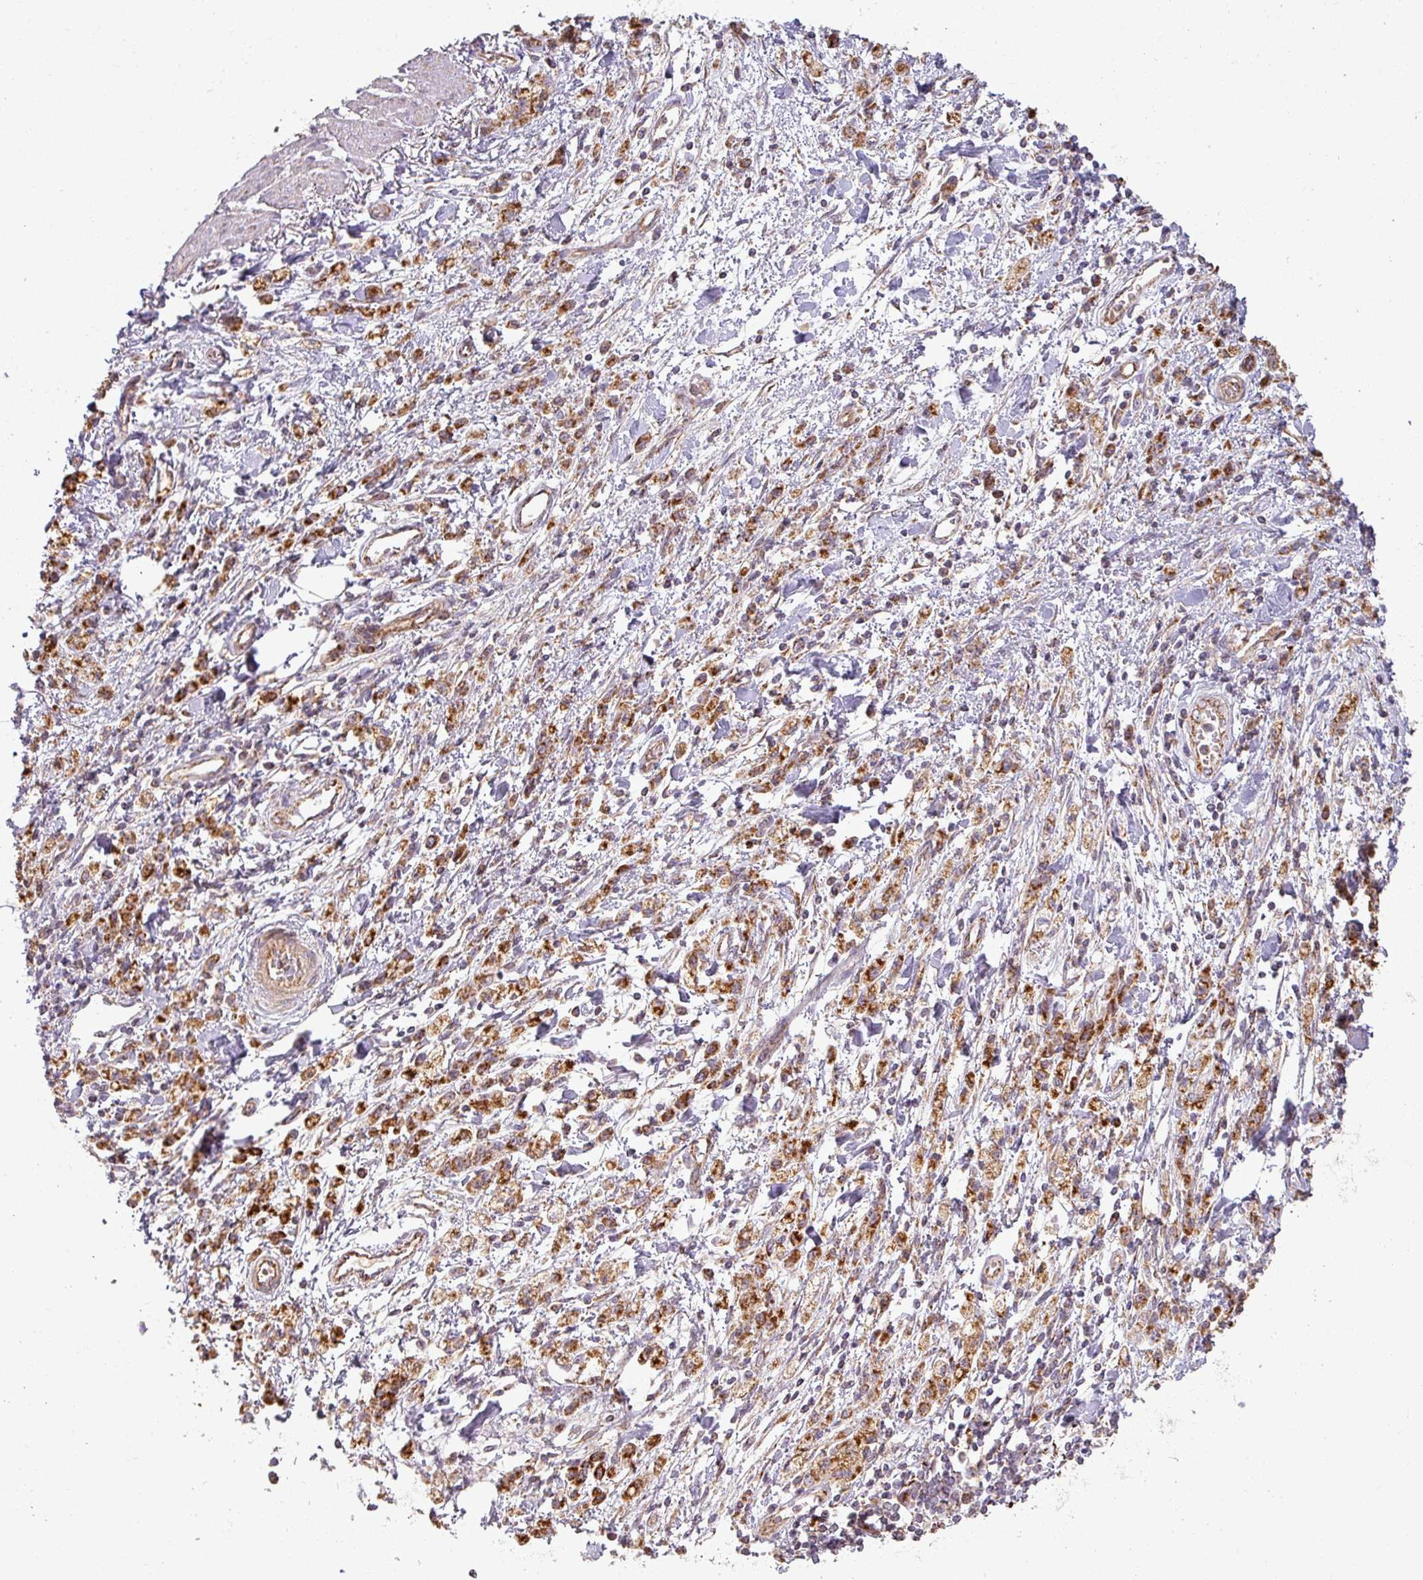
{"staining": {"intensity": "strong", "quantity": ">75%", "location": "cytoplasmic/membranous"}, "tissue": "stomach cancer", "cell_type": "Tumor cells", "image_type": "cancer", "snomed": [{"axis": "morphology", "description": "Adenocarcinoma, NOS"}, {"axis": "topography", "description": "Stomach"}], "caption": "Adenocarcinoma (stomach) stained with DAB (3,3'-diaminobenzidine) immunohistochemistry exhibits high levels of strong cytoplasmic/membranous staining in approximately >75% of tumor cells.", "gene": "GPD2", "patient": {"sex": "male", "age": 77}}